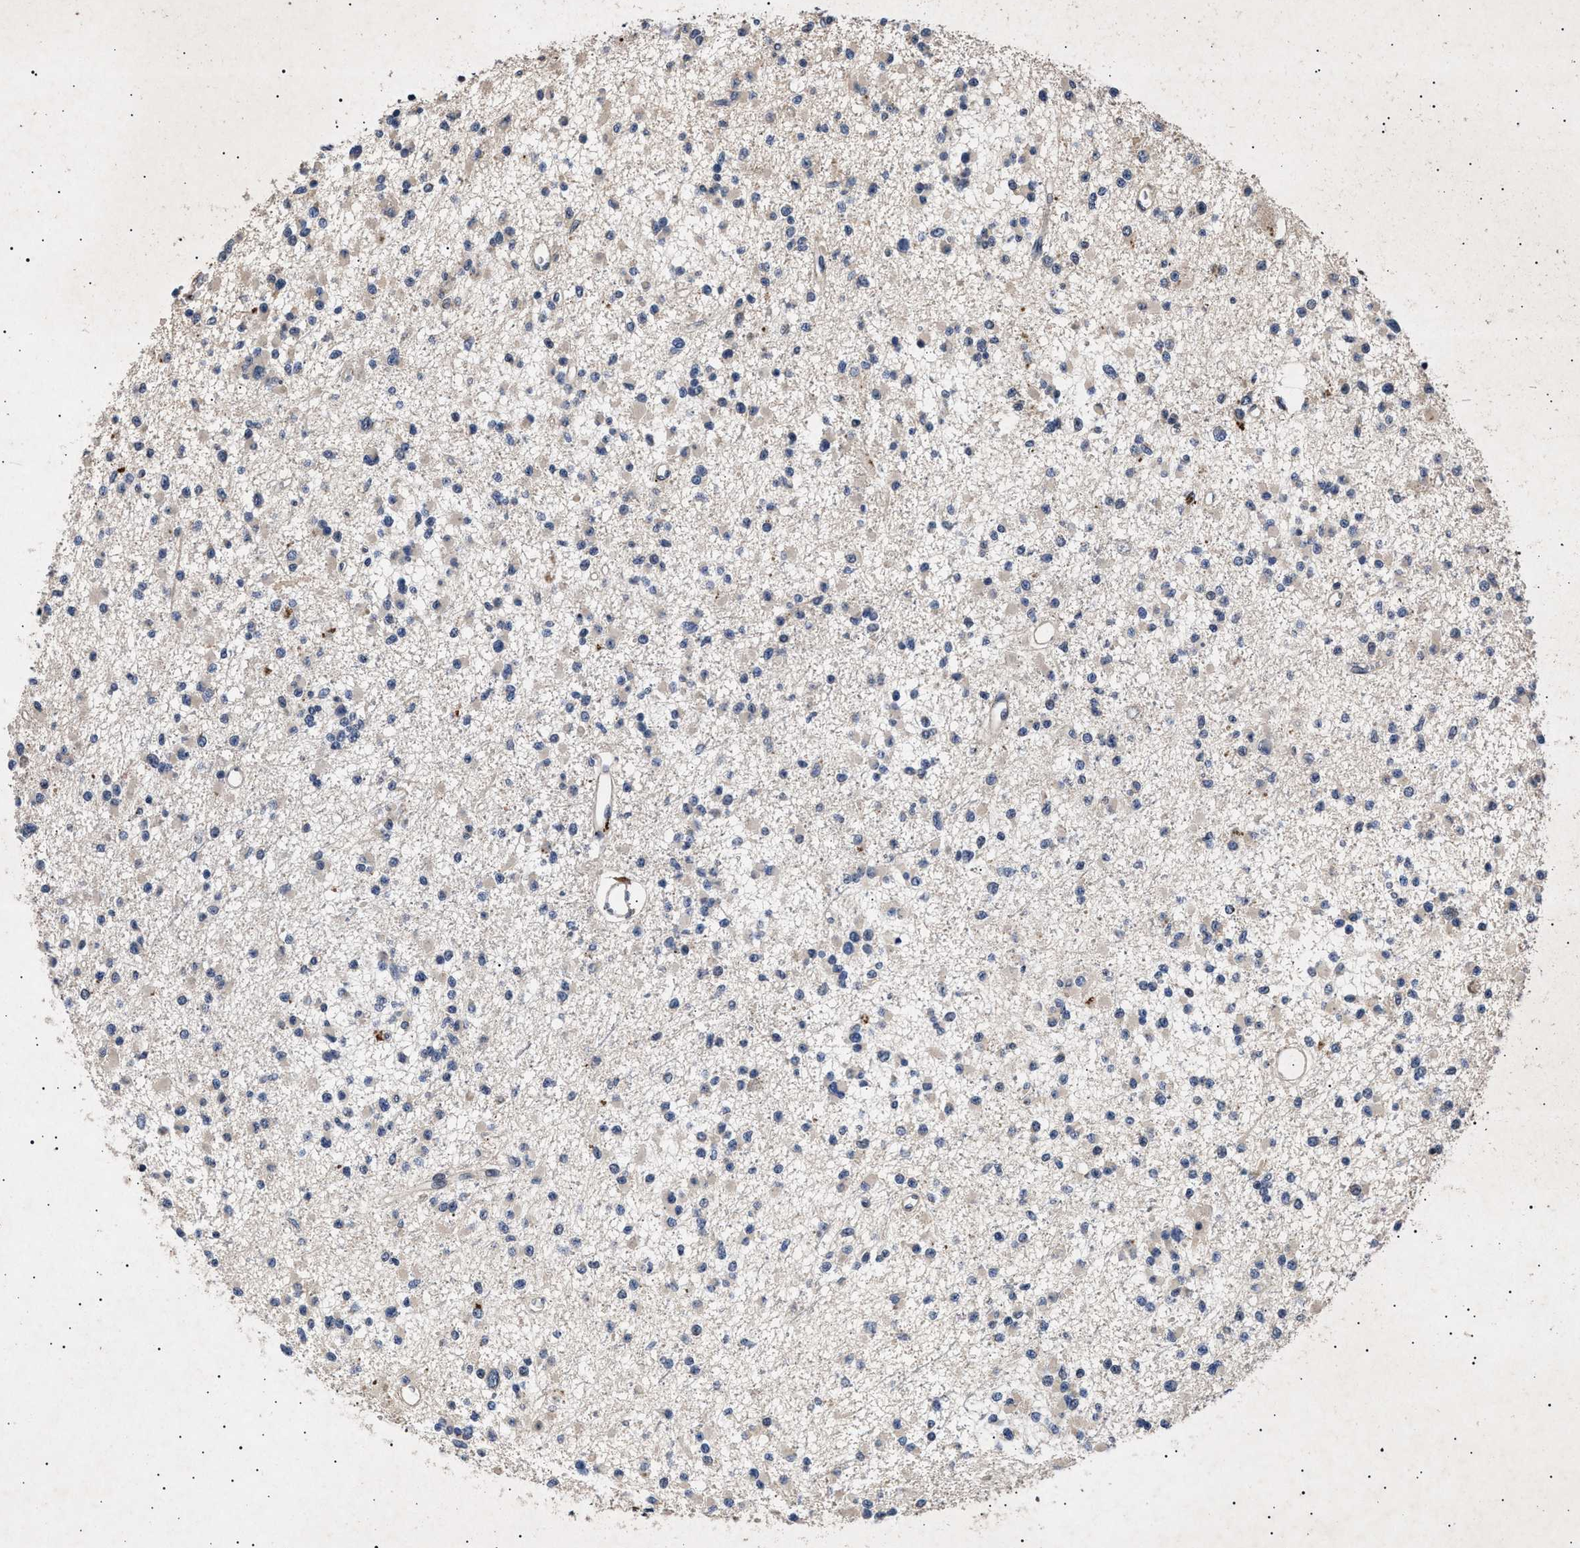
{"staining": {"intensity": "weak", "quantity": "<25%", "location": "cytoplasmic/membranous"}, "tissue": "glioma", "cell_type": "Tumor cells", "image_type": "cancer", "snomed": [{"axis": "morphology", "description": "Glioma, malignant, Low grade"}, {"axis": "topography", "description": "Brain"}], "caption": "High magnification brightfield microscopy of glioma stained with DAB (3,3'-diaminobenzidine) (brown) and counterstained with hematoxylin (blue): tumor cells show no significant positivity.", "gene": "ITGB5", "patient": {"sex": "female", "age": 22}}